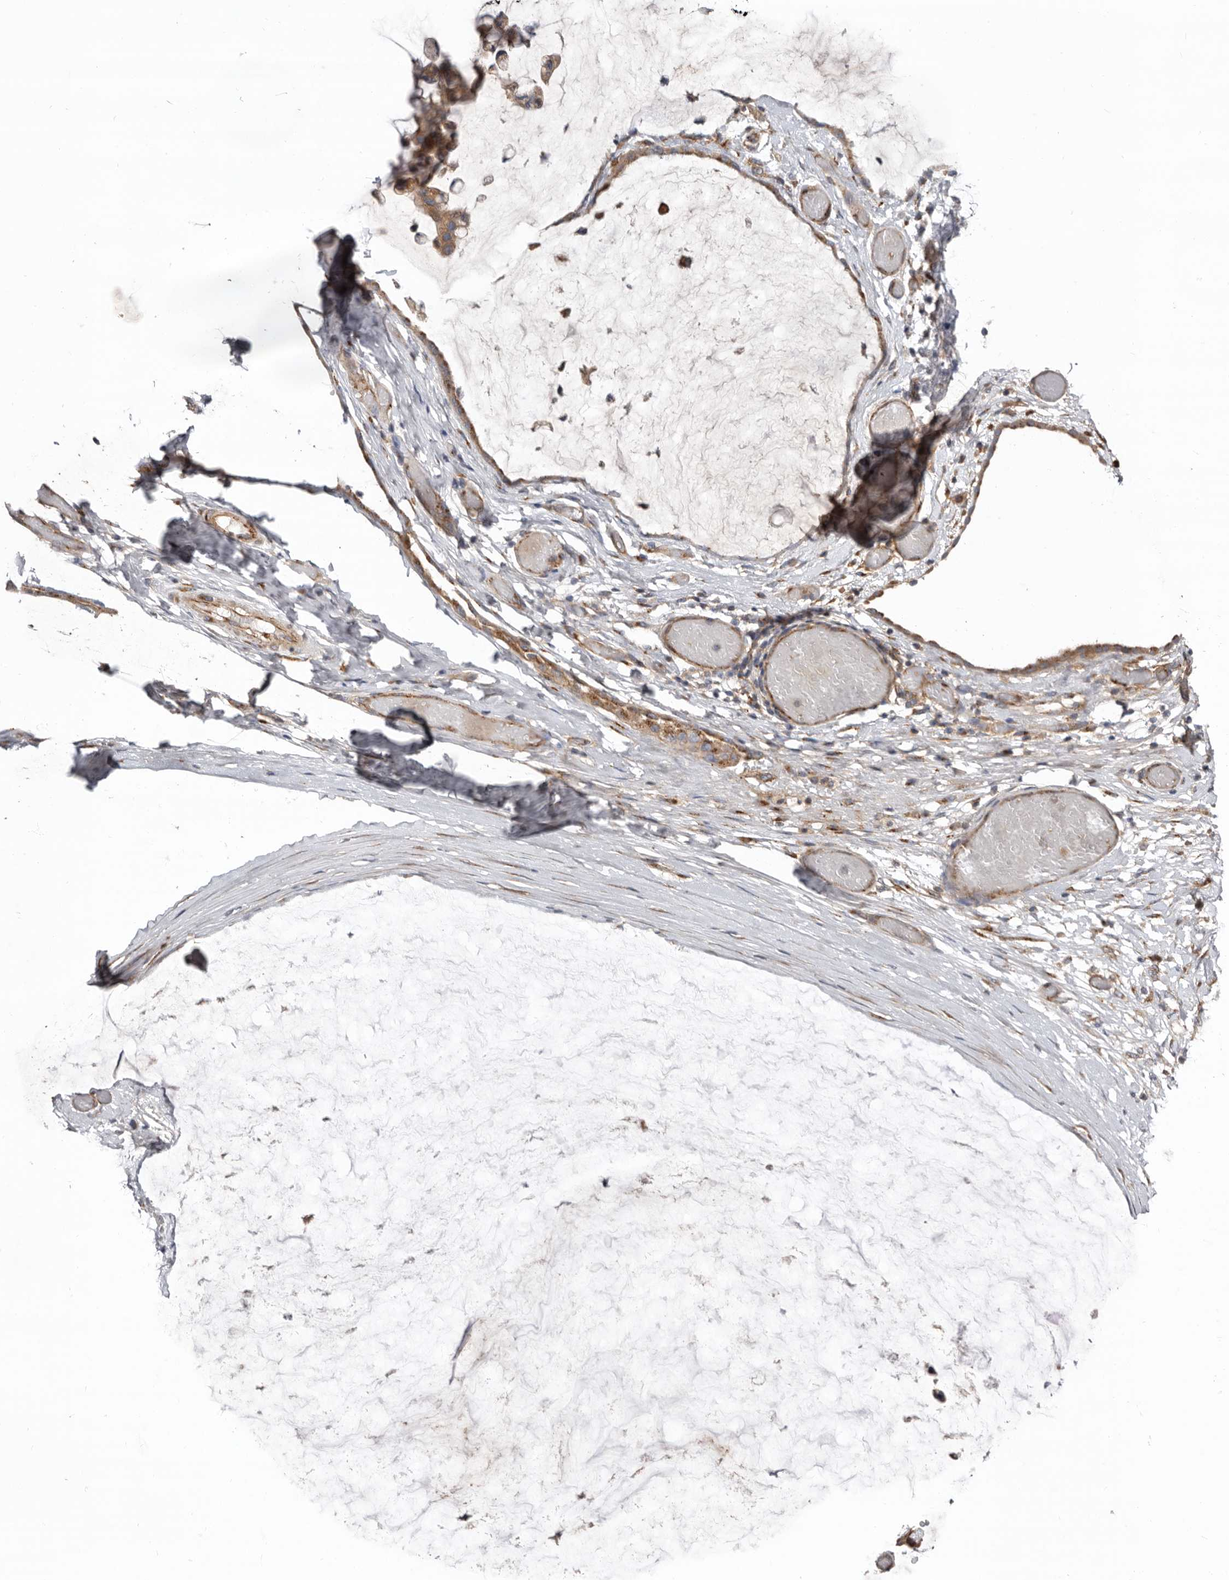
{"staining": {"intensity": "moderate", "quantity": ">75%", "location": "cytoplasmic/membranous"}, "tissue": "ovarian cancer", "cell_type": "Tumor cells", "image_type": "cancer", "snomed": [{"axis": "morphology", "description": "Cystadenocarcinoma, mucinous, NOS"}, {"axis": "topography", "description": "Ovary"}], "caption": "Immunohistochemical staining of ovarian mucinous cystadenocarcinoma reveals medium levels of moderate cytoplasmic/membranous expression in about >75% of tumor cells.", "gene": "LUZP1", "patient": {"sex": "female", "age": 39}}